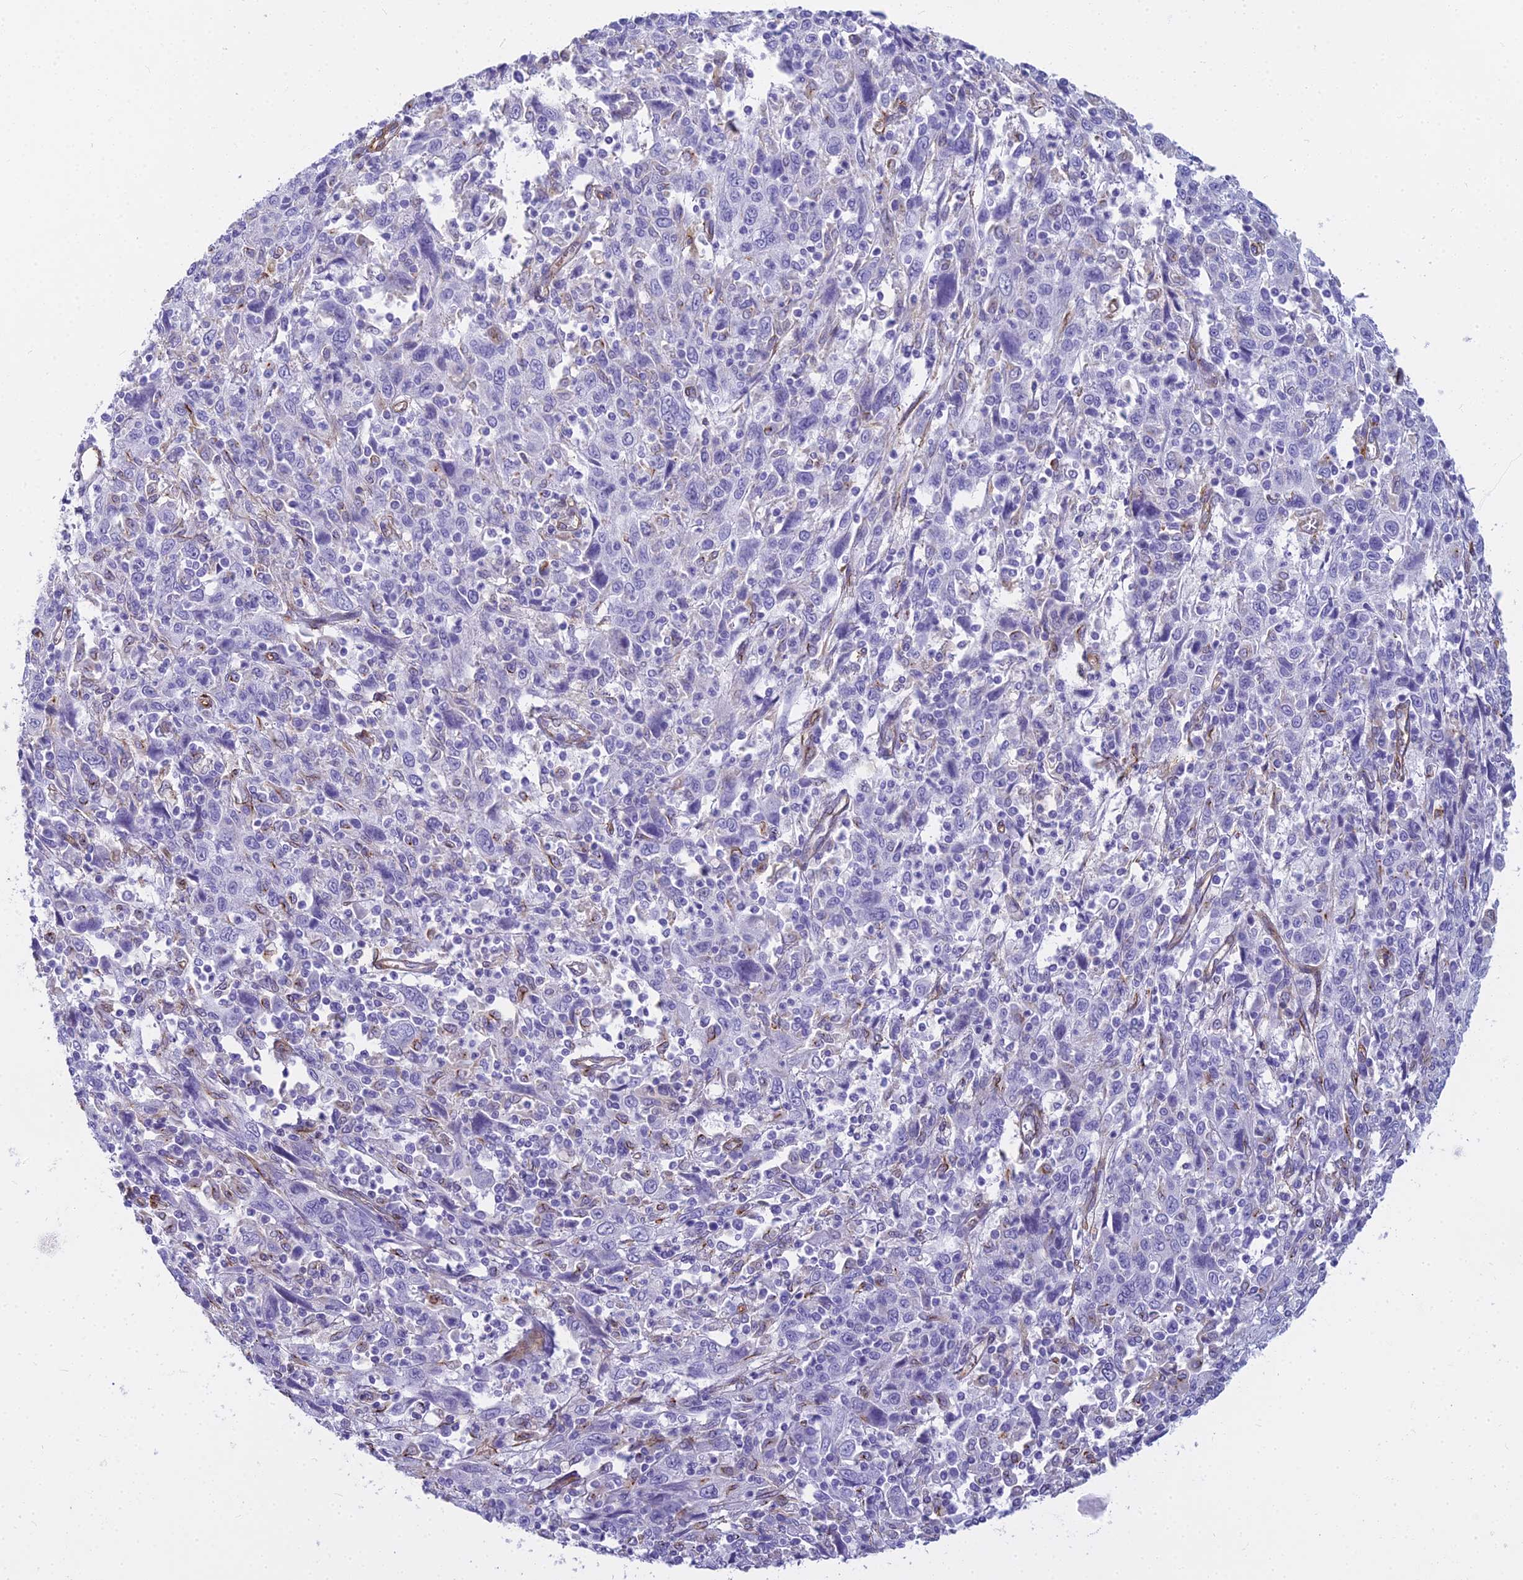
{"staining": {"intensity": "negative", "quantity": "none", "location": "none"}, "tissue": "cervical cancer", "cell_type": "Tumor cells", "image_type": "cancer", "snomed": [{"axis": "morphology", "description": "Squamous cell carcinoma, NOS"}, {"axis": "topography", "description": "Cervix"}], "caption": "High power microscopy image of an immunohistochemistry (IHC) photomicrograph of cervical cancer, revealing no significant expression in tumor cells.", "gene": "EVI2A", "patient": {"sex": "female", "age": 46}}